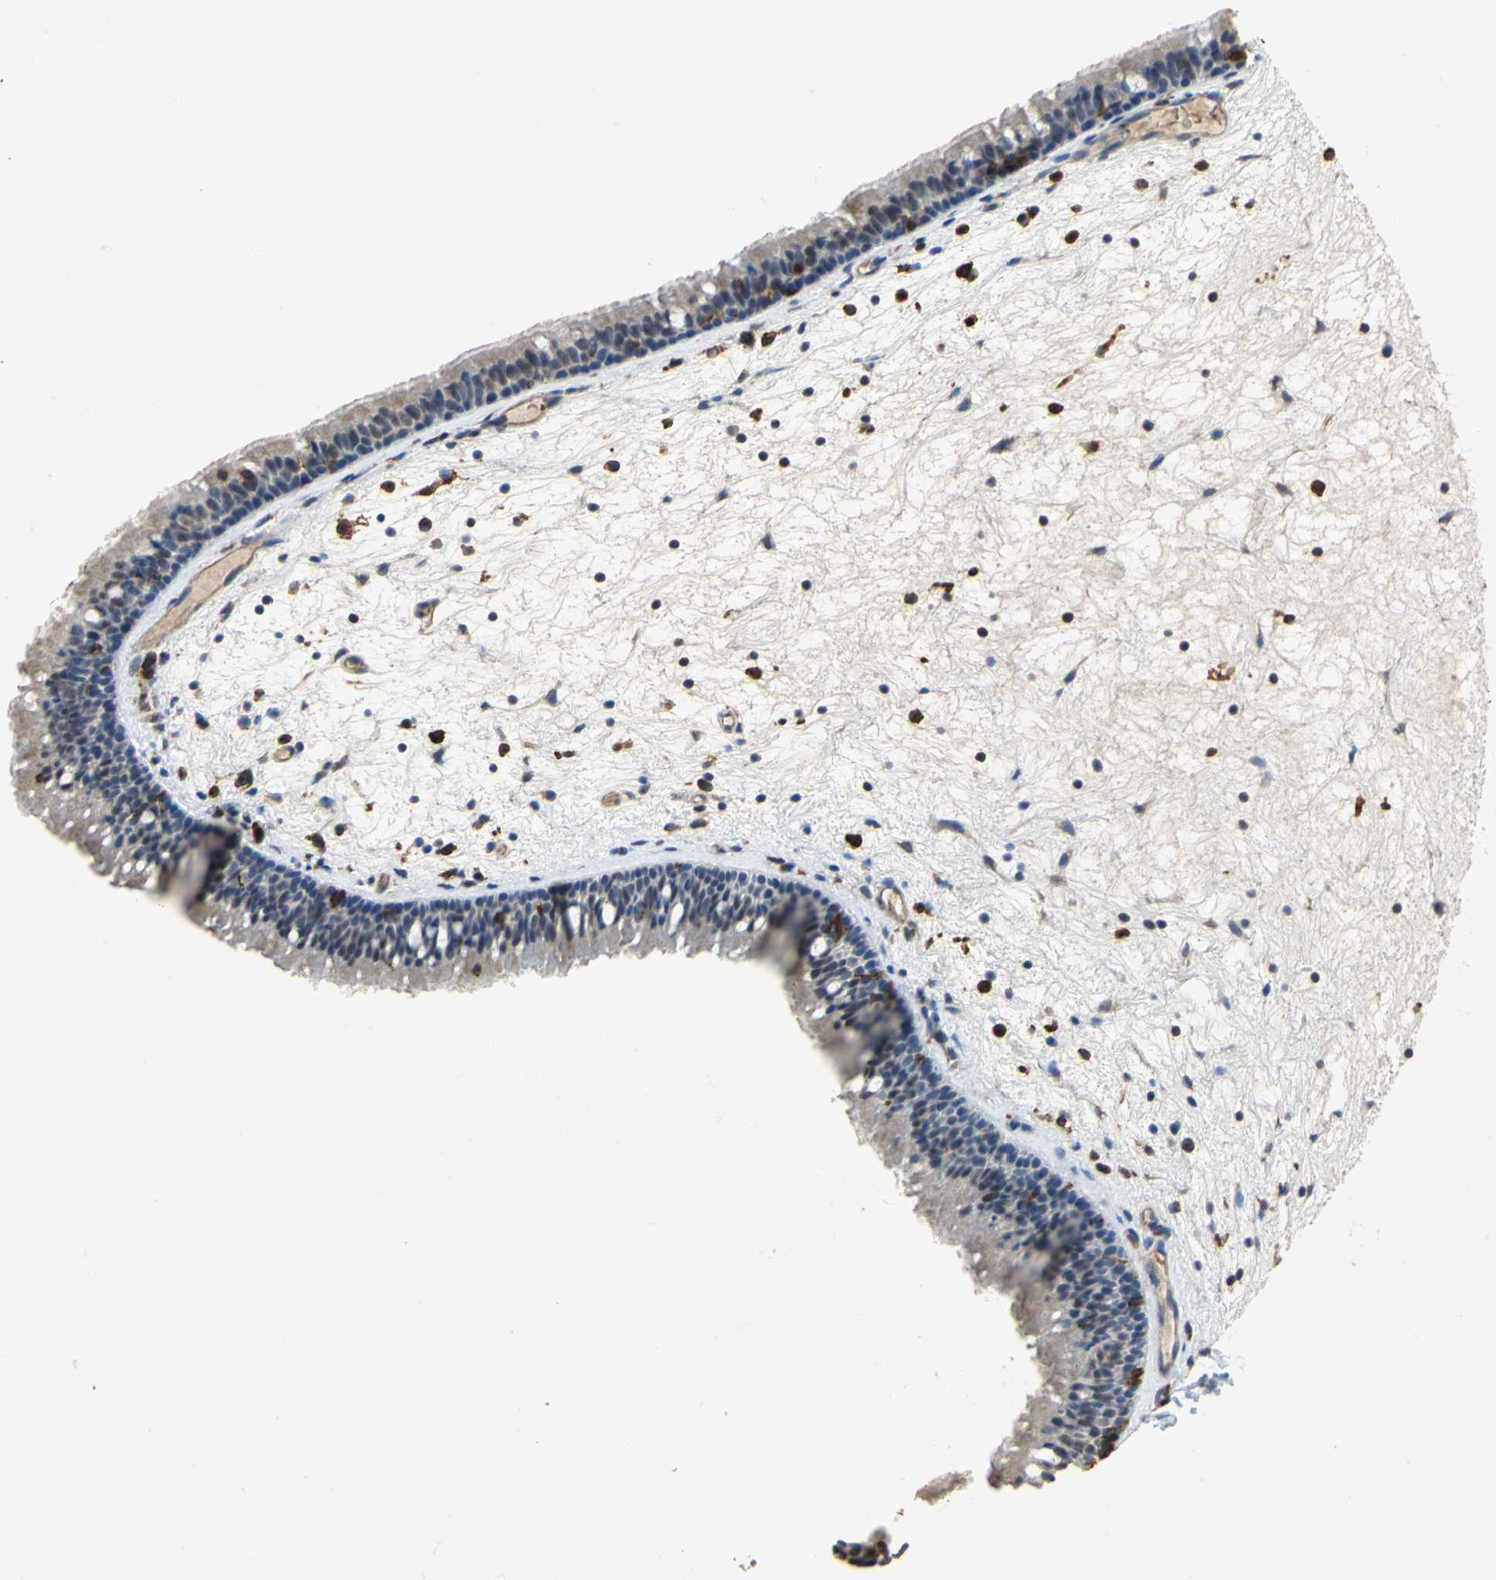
{"staining": {"intensity": "moderate", "quantity": "<25%", "location": "cytoplasmic/membranous"}, "tissue": "nasopharynx", "cell_type": "Respiratory epithelial cells", "image_type": "normal", "snomed": [{"axis": "morphology", "description": "Normal tissue, NOS"}, {"axis": "topography", "description": "Nasopharynx"}], "caption": "An immunohistochemistry (IHC) photomicrograph of normal tissue is shown. Protein staining in brown highlights moderate cytoplasmic/membranous positivity in nasopharynx within respiratory epithelial cells. Using DAB (brown) and hematoxylin (blue) stains, captured at high magnification using brightfield microscopy.", "gene": "SKAP2", "patient": {"sex": "female", "age": 78}}